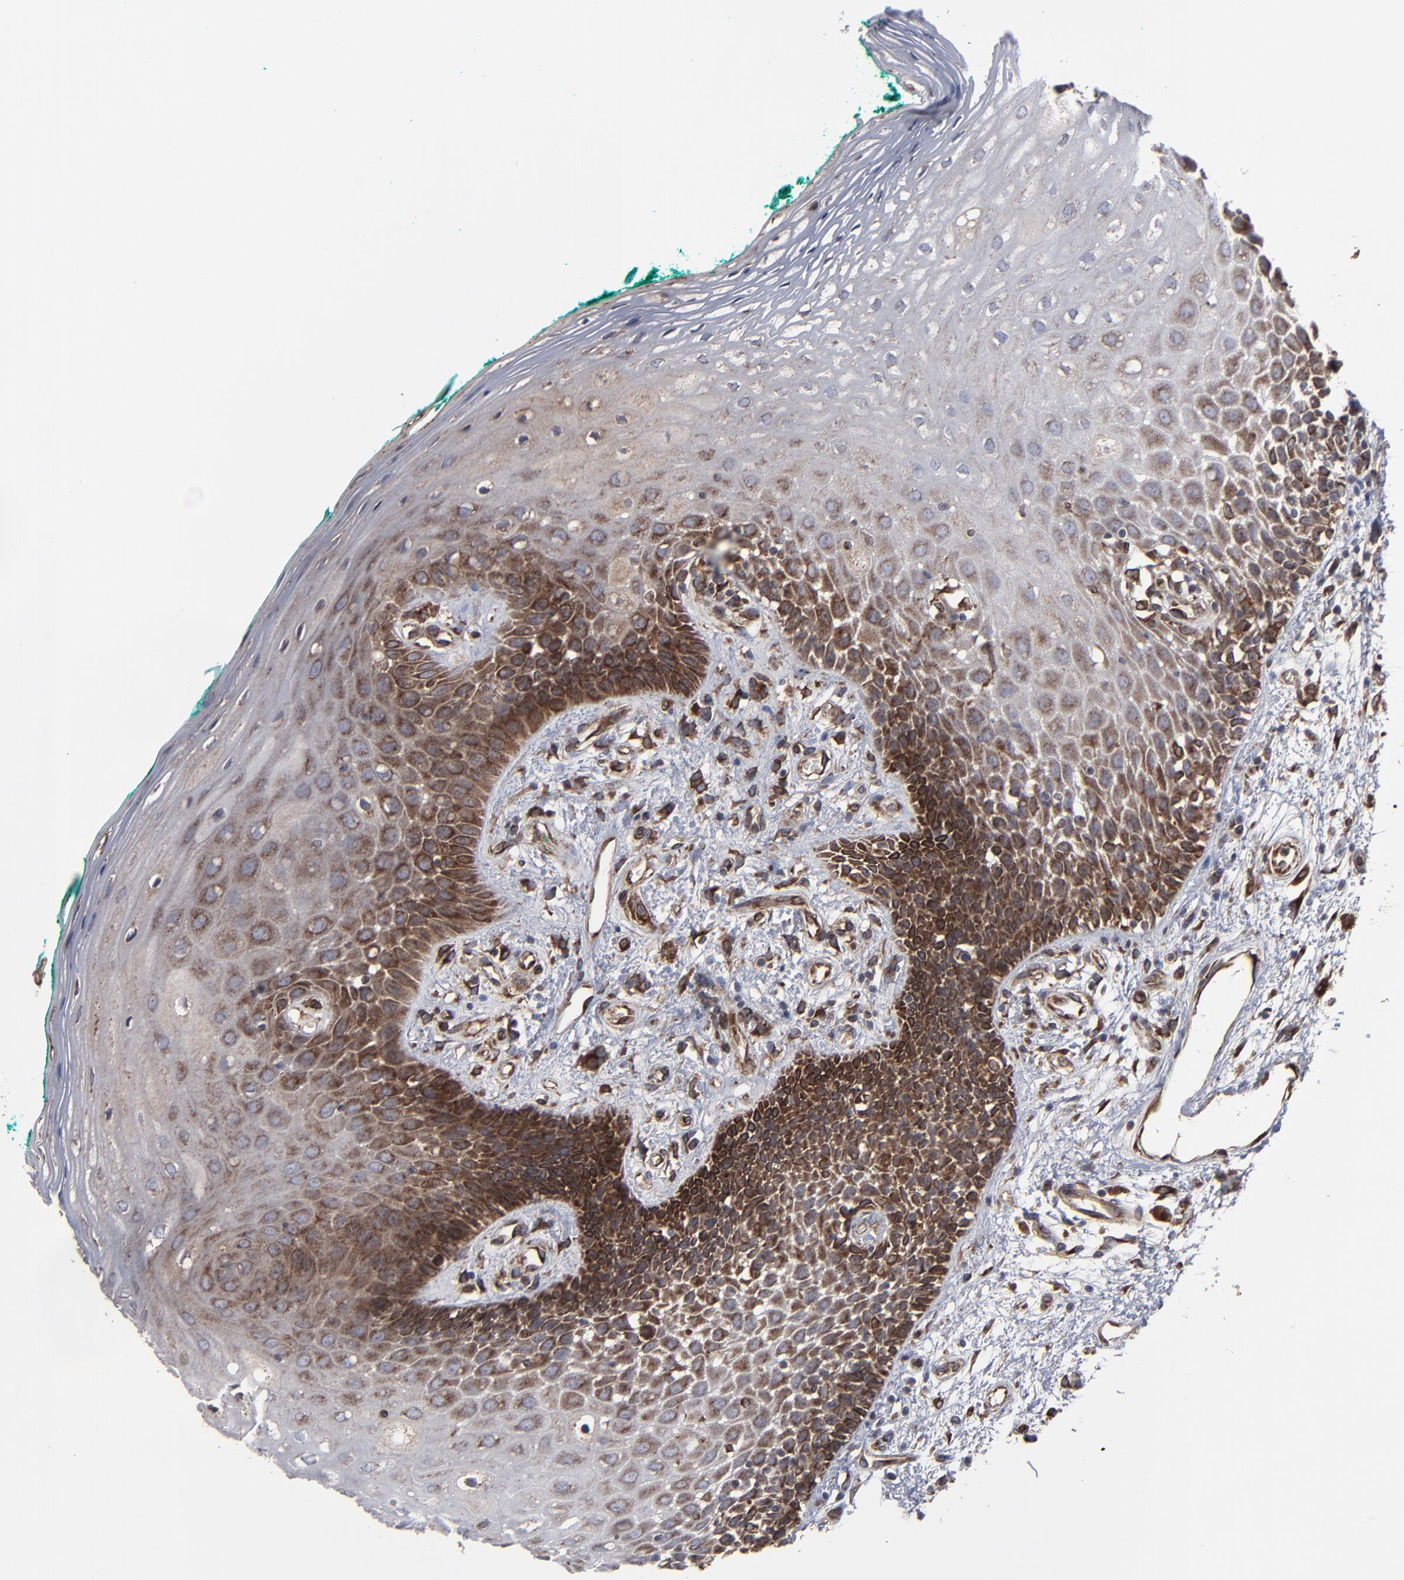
{"staining": {"intensity": "strong", "quantity": "<25%", "location": "cytoplasmic/membranous"}, "tissue": "oral mucosa", "cell_type": "Squamous epithelial cells", "image_type": "normal", "snomed": [{"axis": "morphology", "description": "Normal tissue, NOS"}, {"axis": "morphology", "description": "Squamous cell carcinoma, NOS"}, {"axis": "topography", "description": "Skeletal muscle"}, {"axis": "topography", "description": "Oral tissue"}, {"axis": "topography", "description": "Head-Neck"}], "caption": "Protein expression analysis of normal oral mucosa demonstrates strong cytoplasmic/membranous staining in about <25% of squamous epithelial cells.", "gene": "CNIH1", "patient": {"sex": "female", "age": 84}}